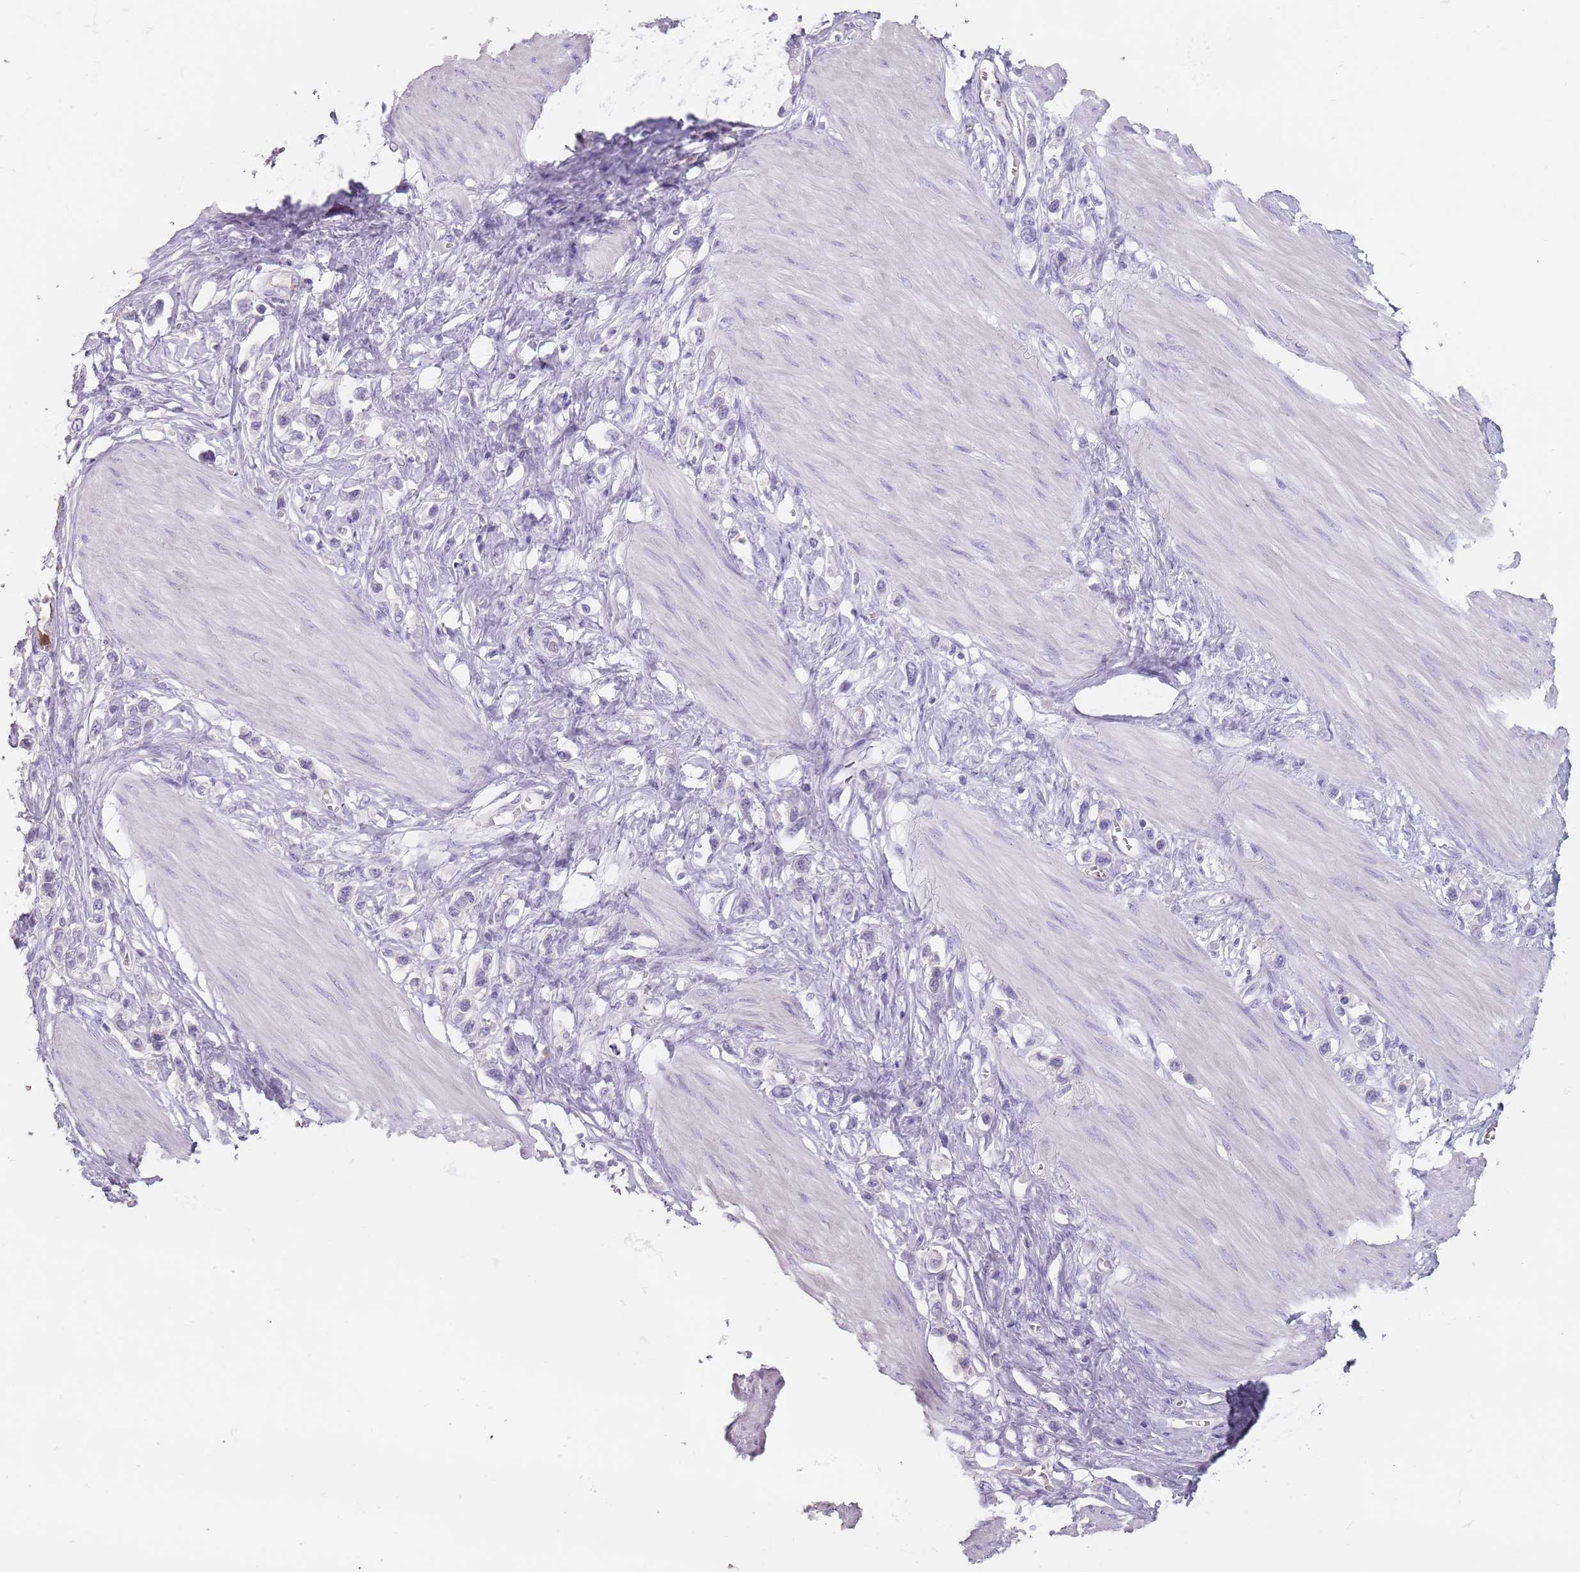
{"staining": {"intensity": "negative", "quantity": "none", "location": "none"}, "tissue": "stomach cancer", "cell_type": "Tumor cells", "image_type": "cancer", "snomed": [{"axis": "morphology", "description": "Adenocarcinoma, NOS"}, {"axis": "topography", "description": "Stomach"}], "caption": "Immunohistochemical staining of stomach adenocarcinoma demonstrates no significant staining in tumor cells.", "gene": "ZNF584", "patient": {"sex": "female", "age": 65}}